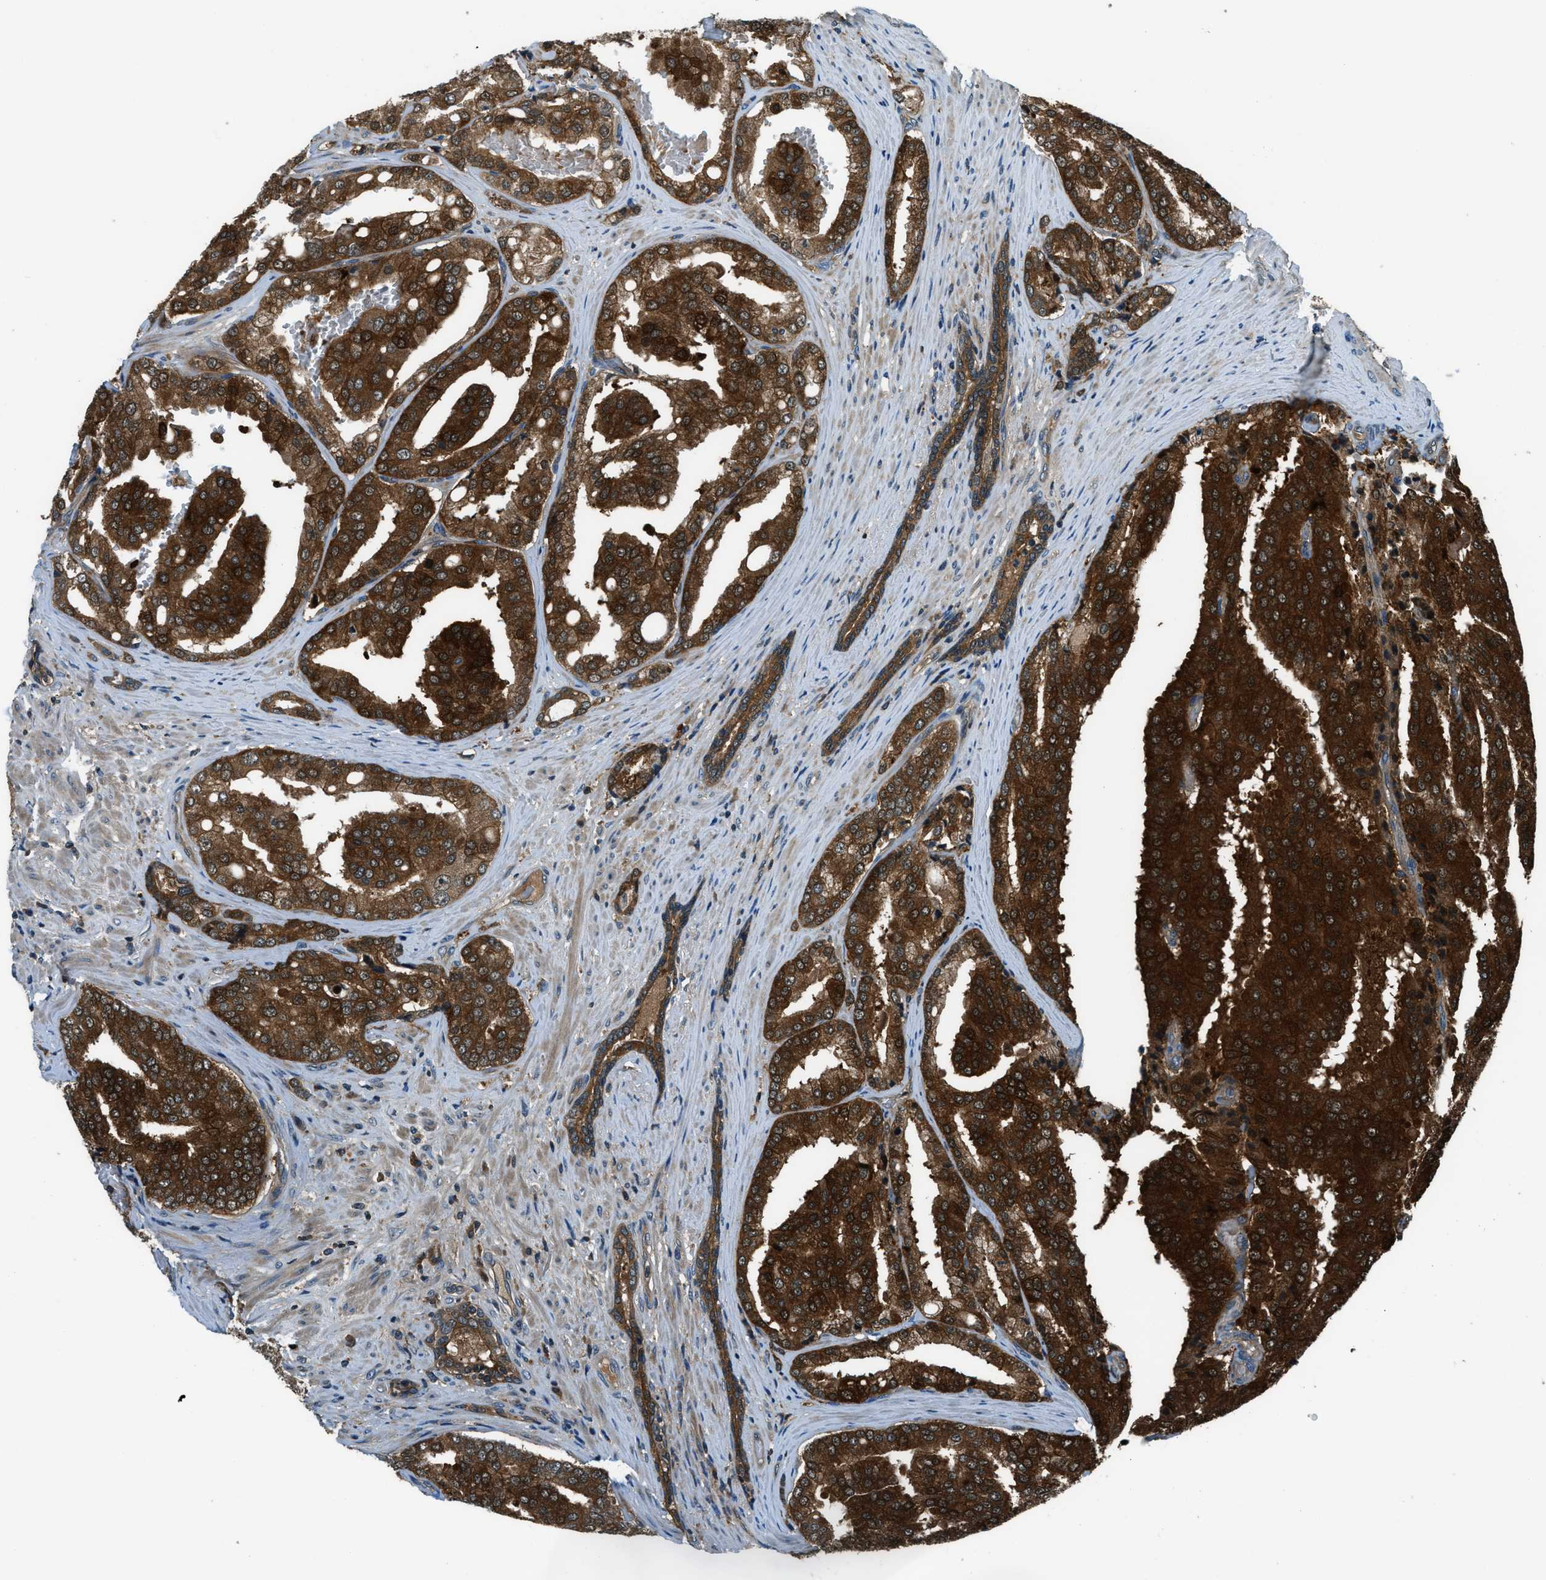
{"staining": {"intensity": "strong", "quantity": ">75%", "location": "cytoplasmic/membranous"}, "tissue": "prostate cancer", "cell_type": "Tumor cells", "image_type": "cancer", "snomed": [{"axis": "morphology", "description": "Adenocarcinoma, High grade"}, {"axis": "topography", "description": "Prostate"}], "caption": "A brown stain shows strong cytoplasmic/membranous positivity of a protein in human prostate cancer (high-grade adenocarcinoma) tumor cells.", "gene": "HEBP2", "patient": {"sex": "male", "age": 50}}